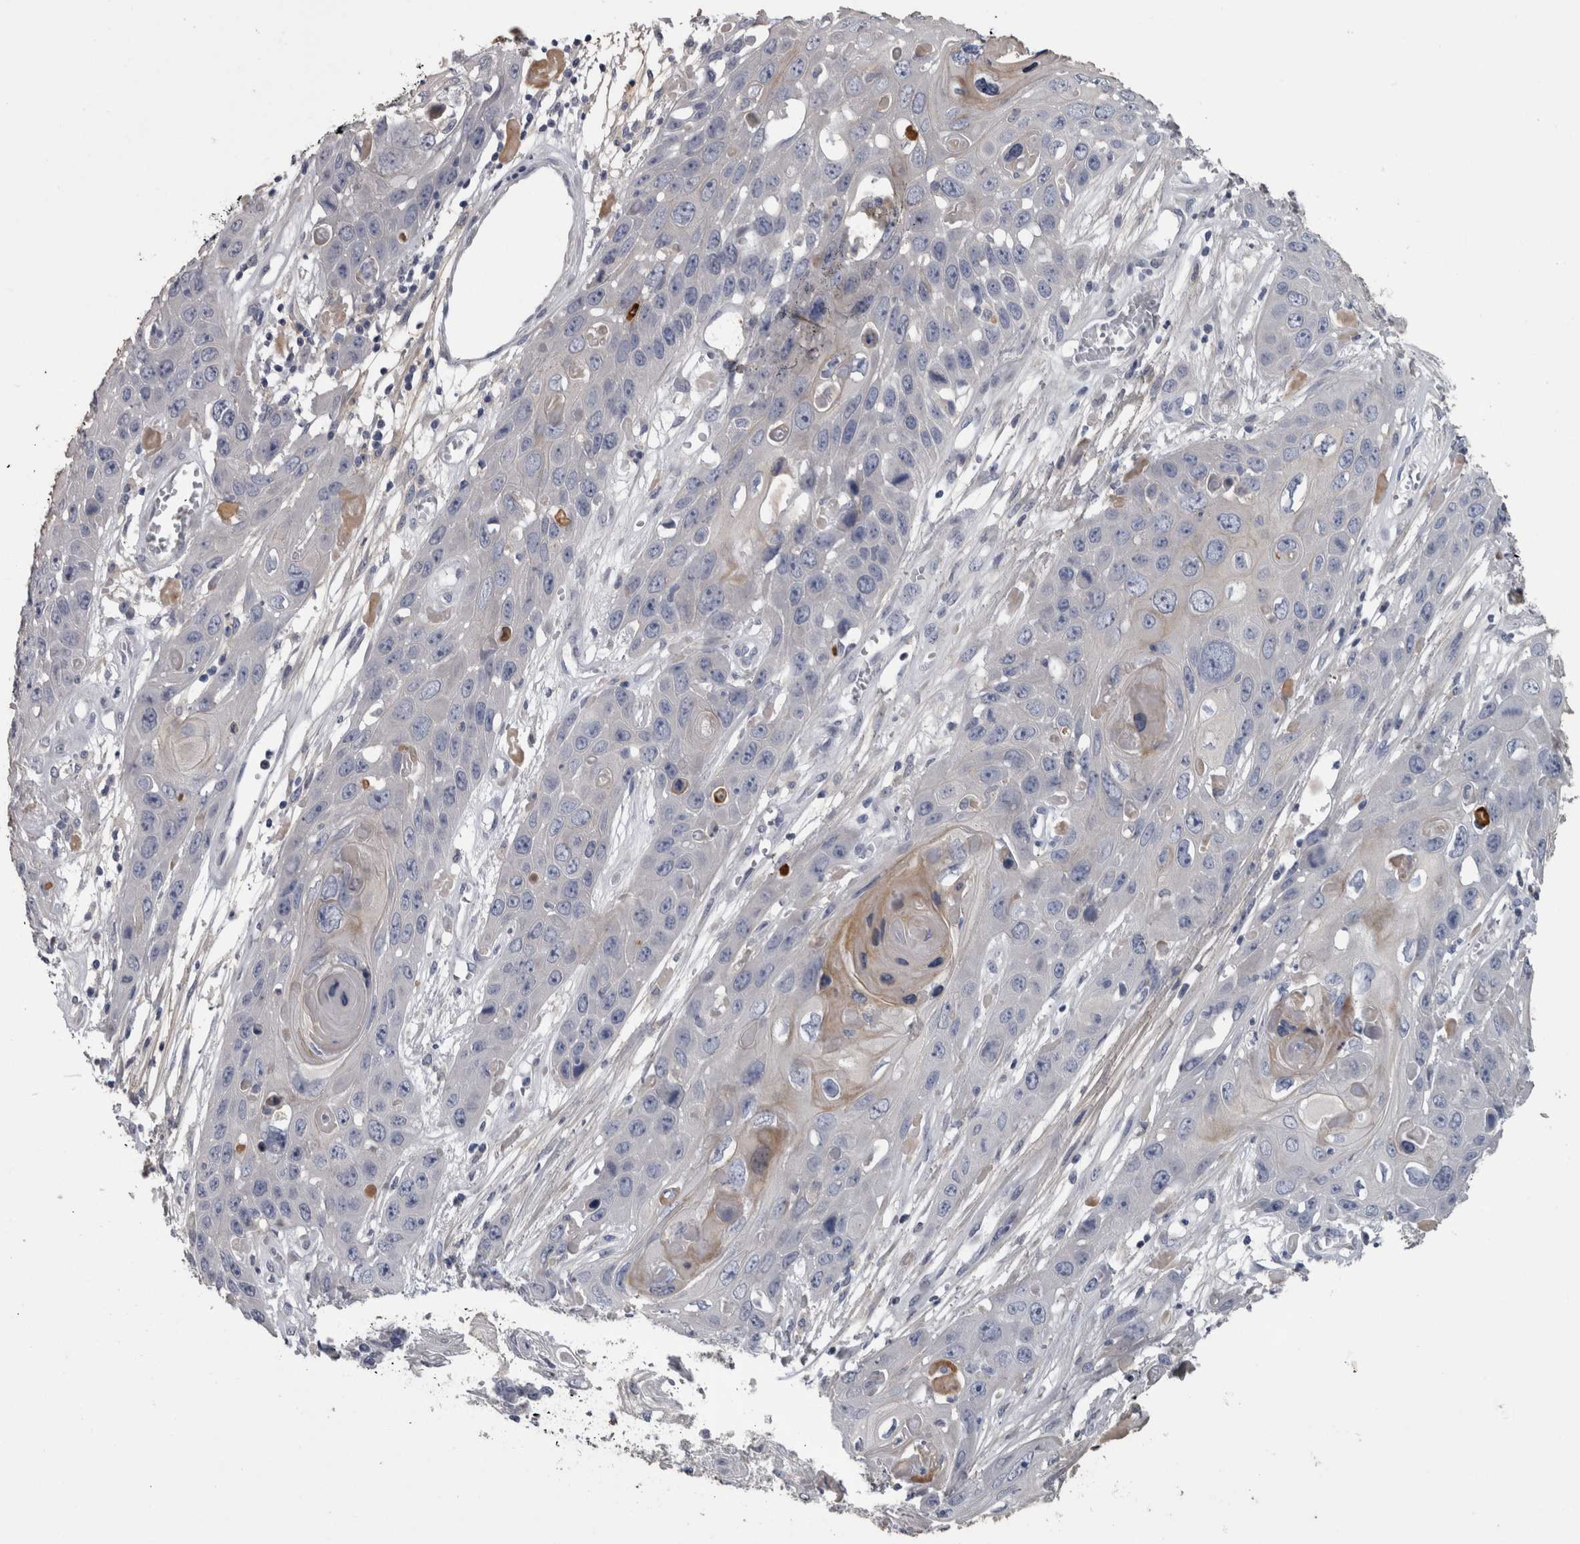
{"staining": {"intensity": "weak", "quantity": "<25%", "location": "cytoplasmic/membranous"}, "tissue": "skin cancer", "cell_type": "Tumor cells", "image_type": "cancer", "snomed": [{"axis": "morphology", "description": "Squamous cell carcinoma, NOS"}, {"axis": "topography", "description": "Skin"}], "caption": "IHC micrograph of neoplastic tissue: skin cancer (squamous cell carcinoma) stained with DAB (3,3'-diaminobenzidine) shows no significant protein staining in tumor cells.", "gene": "EFEMP2", "patient": {"sex": "male", "age": 55}}